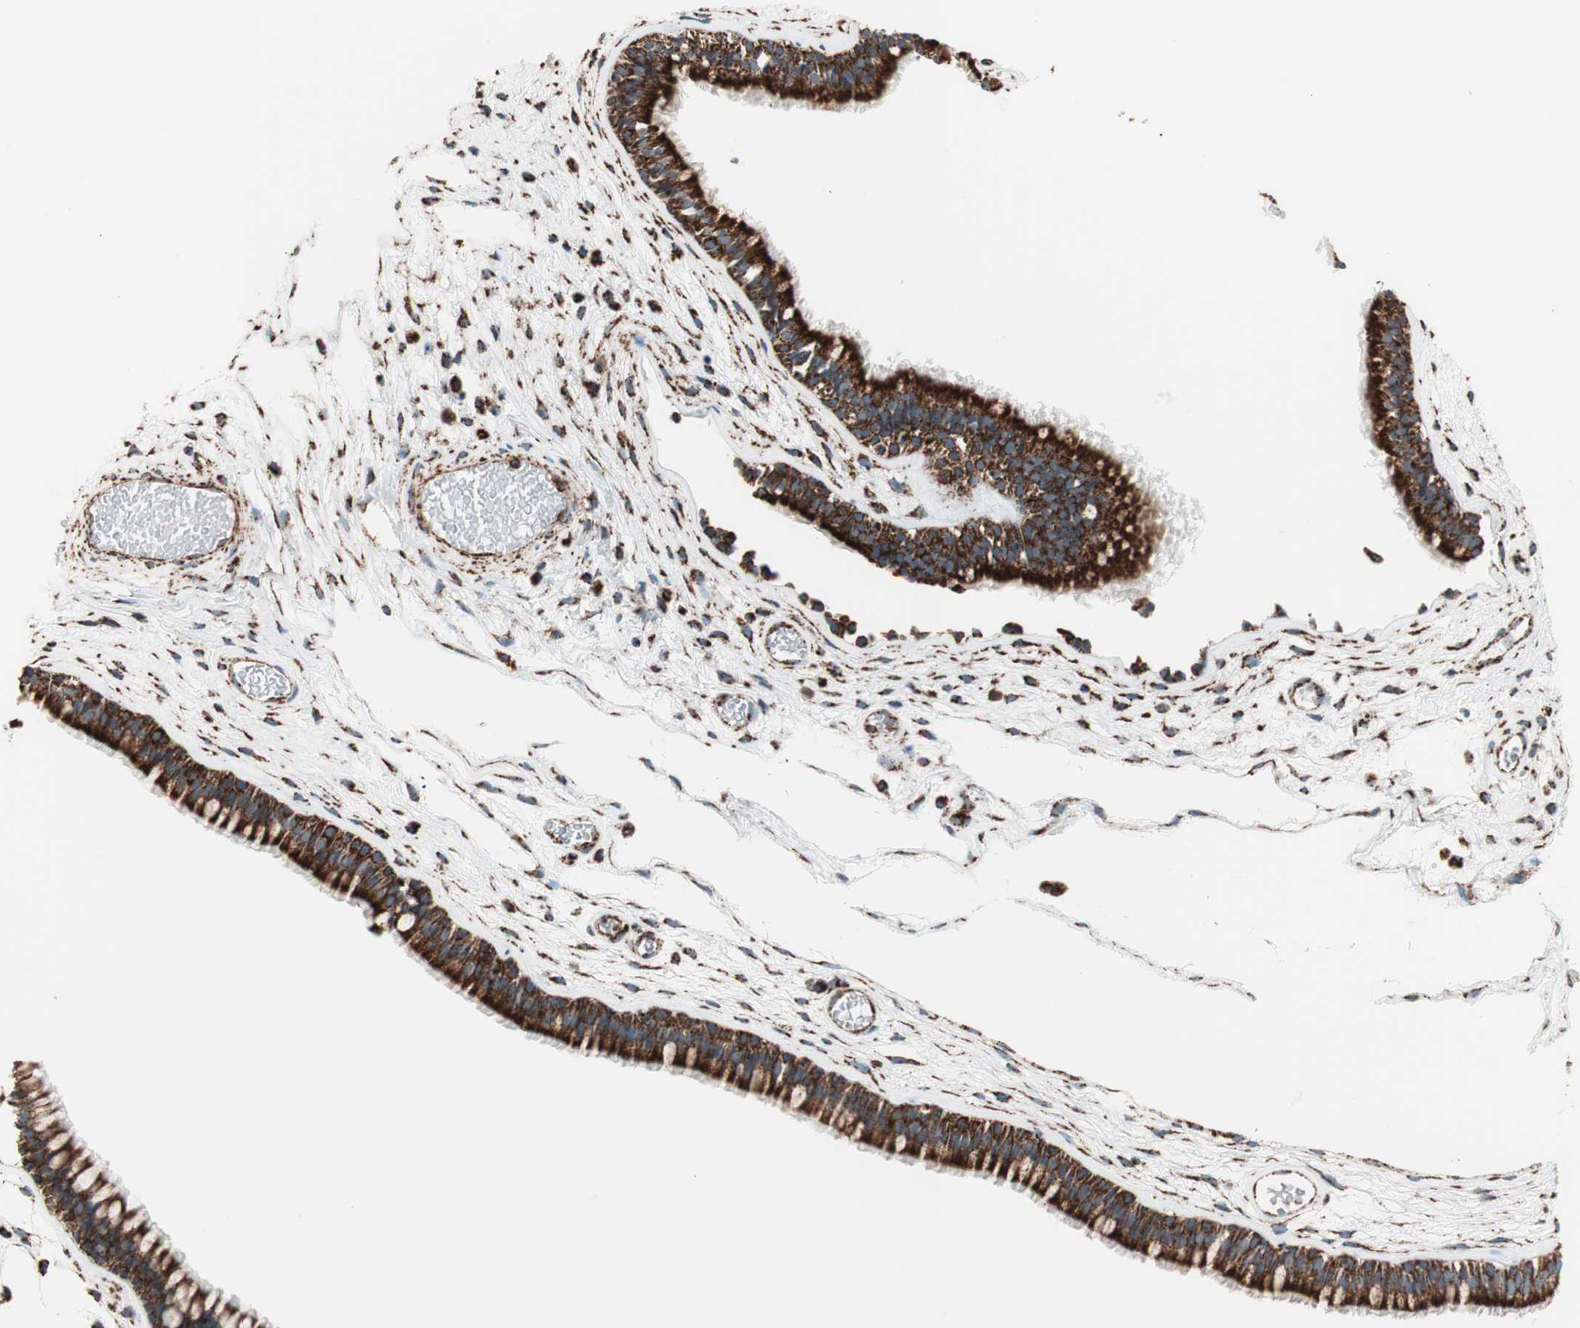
{"staining": {"intensity": "strong", "quantity": ">75%", "location": "cytoplasmic/membranous"}, "tissue": "nasopharynx", "cell_type": "Respiratory epithelial cells", "image_type": "normal", "snomed": [{"axis": "morphology", "description": "Normal tissue, NOS"}, {"axis": "morphology", "description": "Inflammation, NOS"}, {"axis": "topography", "description": "Nasopharynx"}], "caption": "The micrograph reveals immunohistochemical staining of unremarkable nasopharynx. There is strong cytoplasmic/membranous positivity is present in about >75% of respiratory epithelial cells. (Brightfield microscopy of DAB IHC at high magnification).", "gene": "TOMM22", "patient": {"sex": "male", "age": 48}}